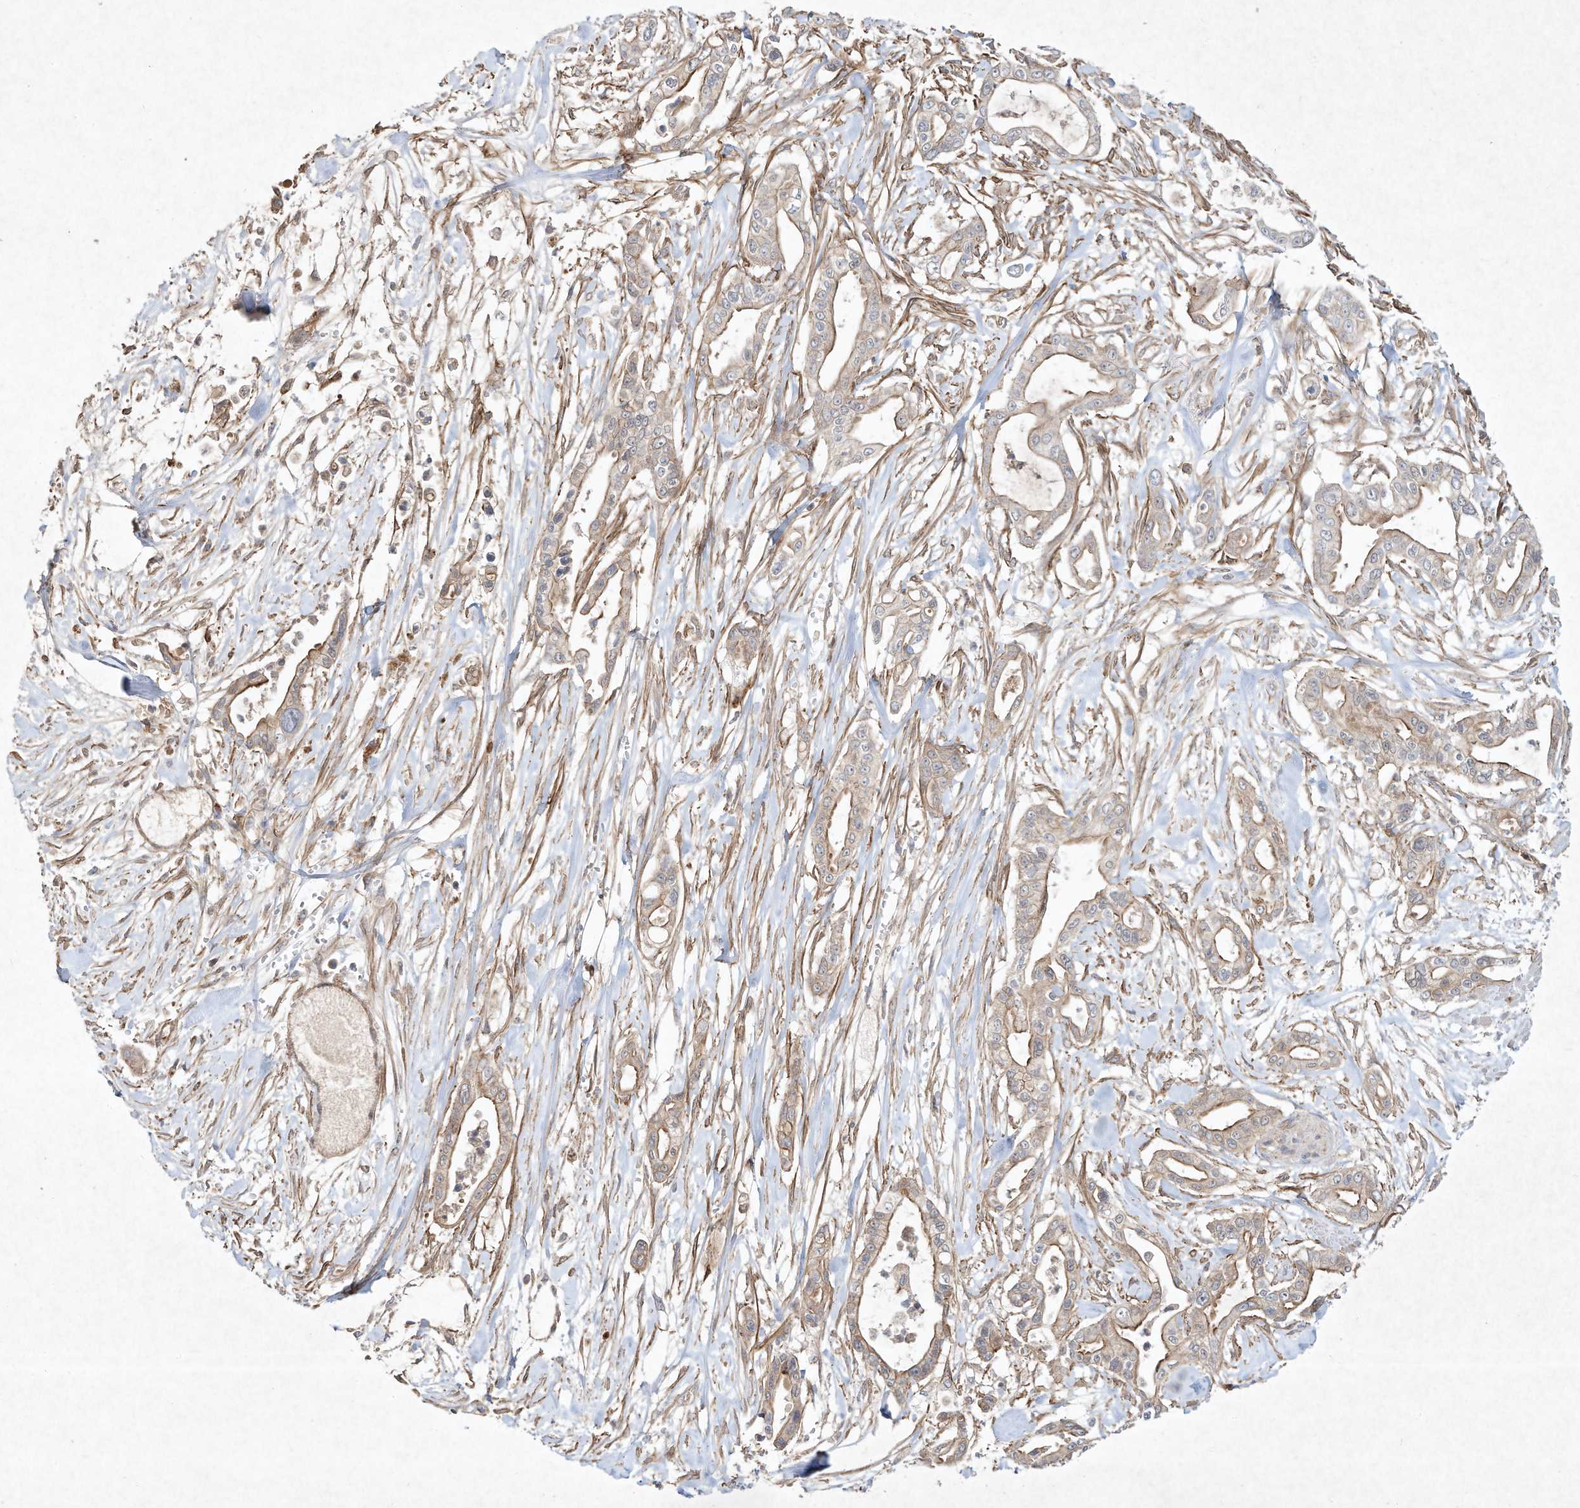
{"staining": {"intensity": "weak", "quantity": "25%-75%", "location": "cytoplasmic/membranous"}, "tissue": "pancreatic cancer", "cell_type": "Tumor cells", "image_type": "cancer", "snomed": [{"axis": "morphology", "description": "Adenocarcinoma, NOS"}, {"axis": "topography", "description": "Pancreas"}], "caption": "A histopathology image showing weak cytoplasmic/membranous expression in about 25%-75% of tumor cells in pancreatic cancer, as visualized by brown immunohistochemical staining.", "gene": "HTR5A", "patient": {"sex": "male", "age": 68}}